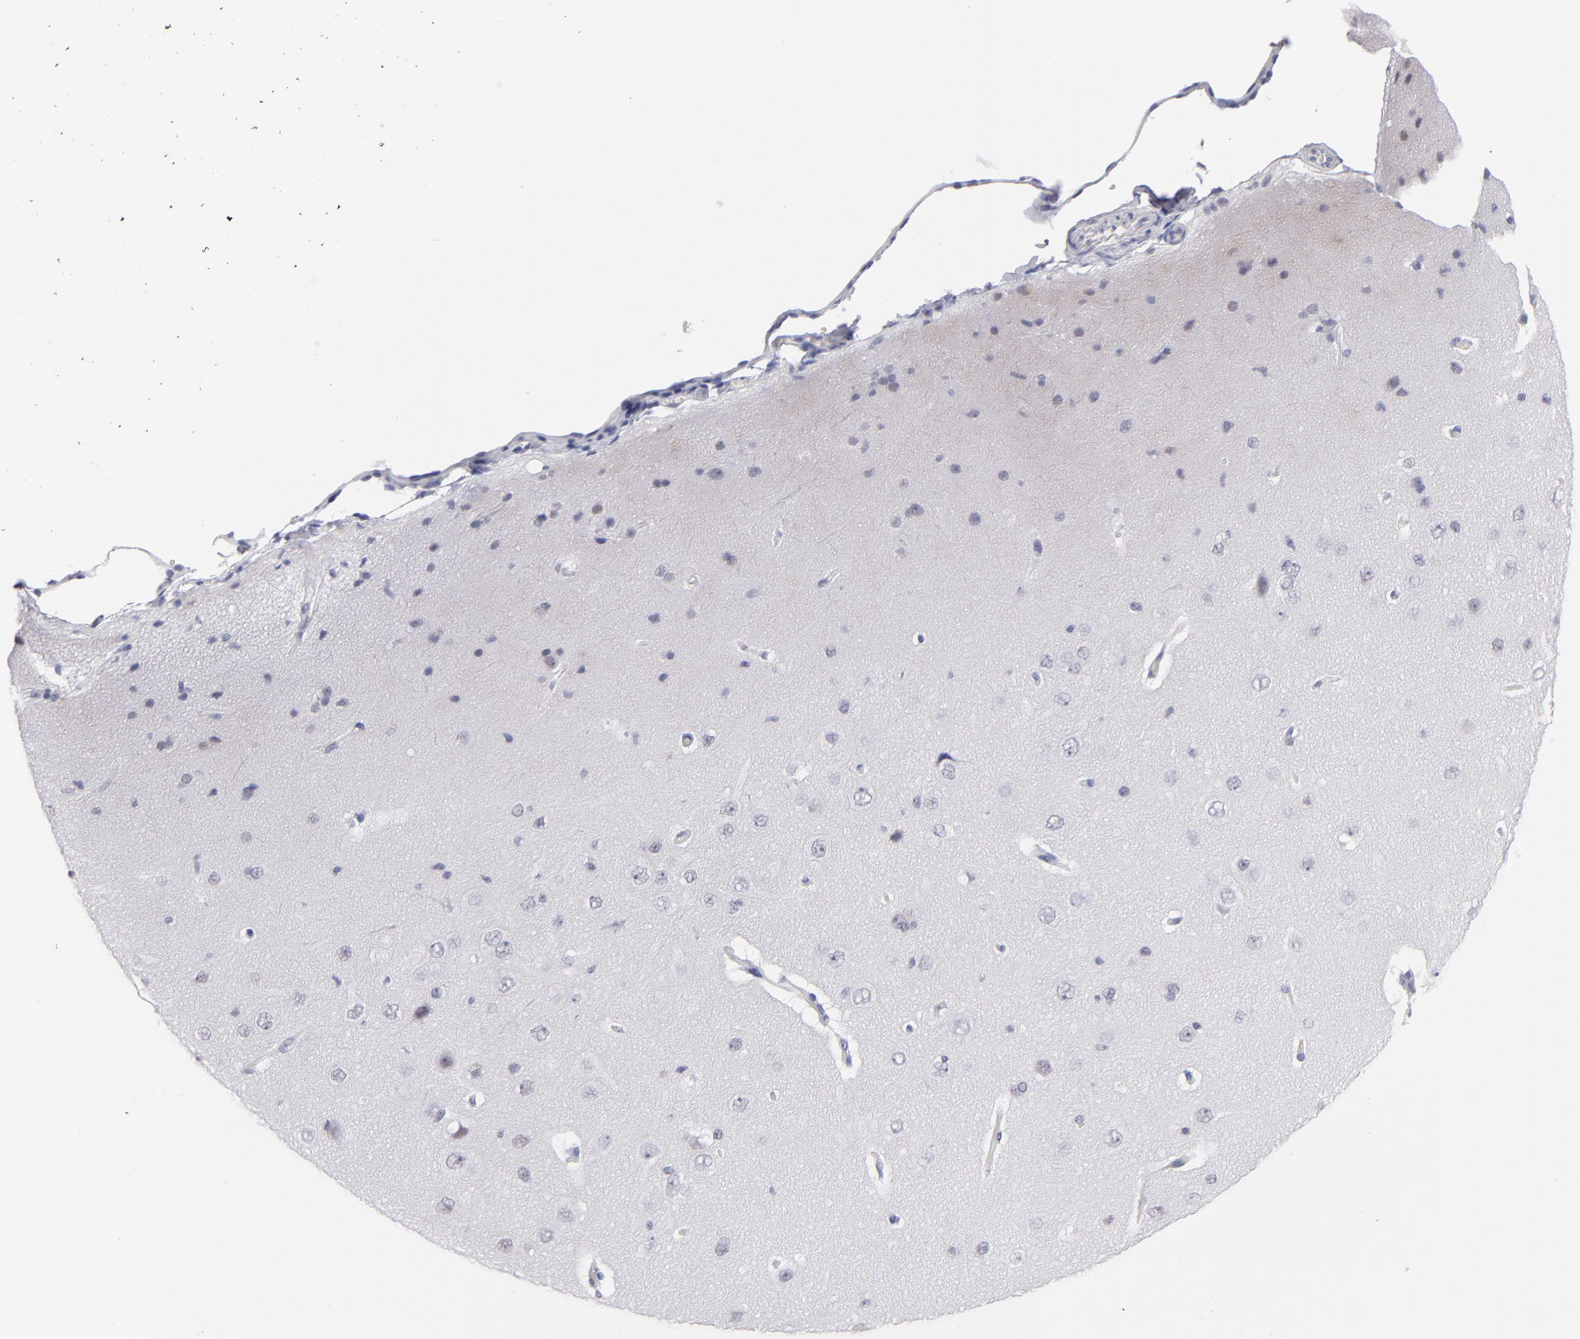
{"staining": {"intensity": "negative", "quantity": "none", "location": "none"}, "tissue": "cerebral cortex", "cell_type": "Endothelial cells", "image_type": "normal", "snomed": [{"axis": "morphology", "description": "Normal tissue, NOS"}, {"axis": "topography", "description": "Cerebral cortex"}], "caption": "The photomicrograph displays no staining of endothelial cells in benign cerebral cortex. (DAB (3,3'-diaminobenzidine) immunohistochemistry (IHC) with hematoxylin counter stain).", "gene": "TEX11", "patient": {"sex": "female", "age": 45}}